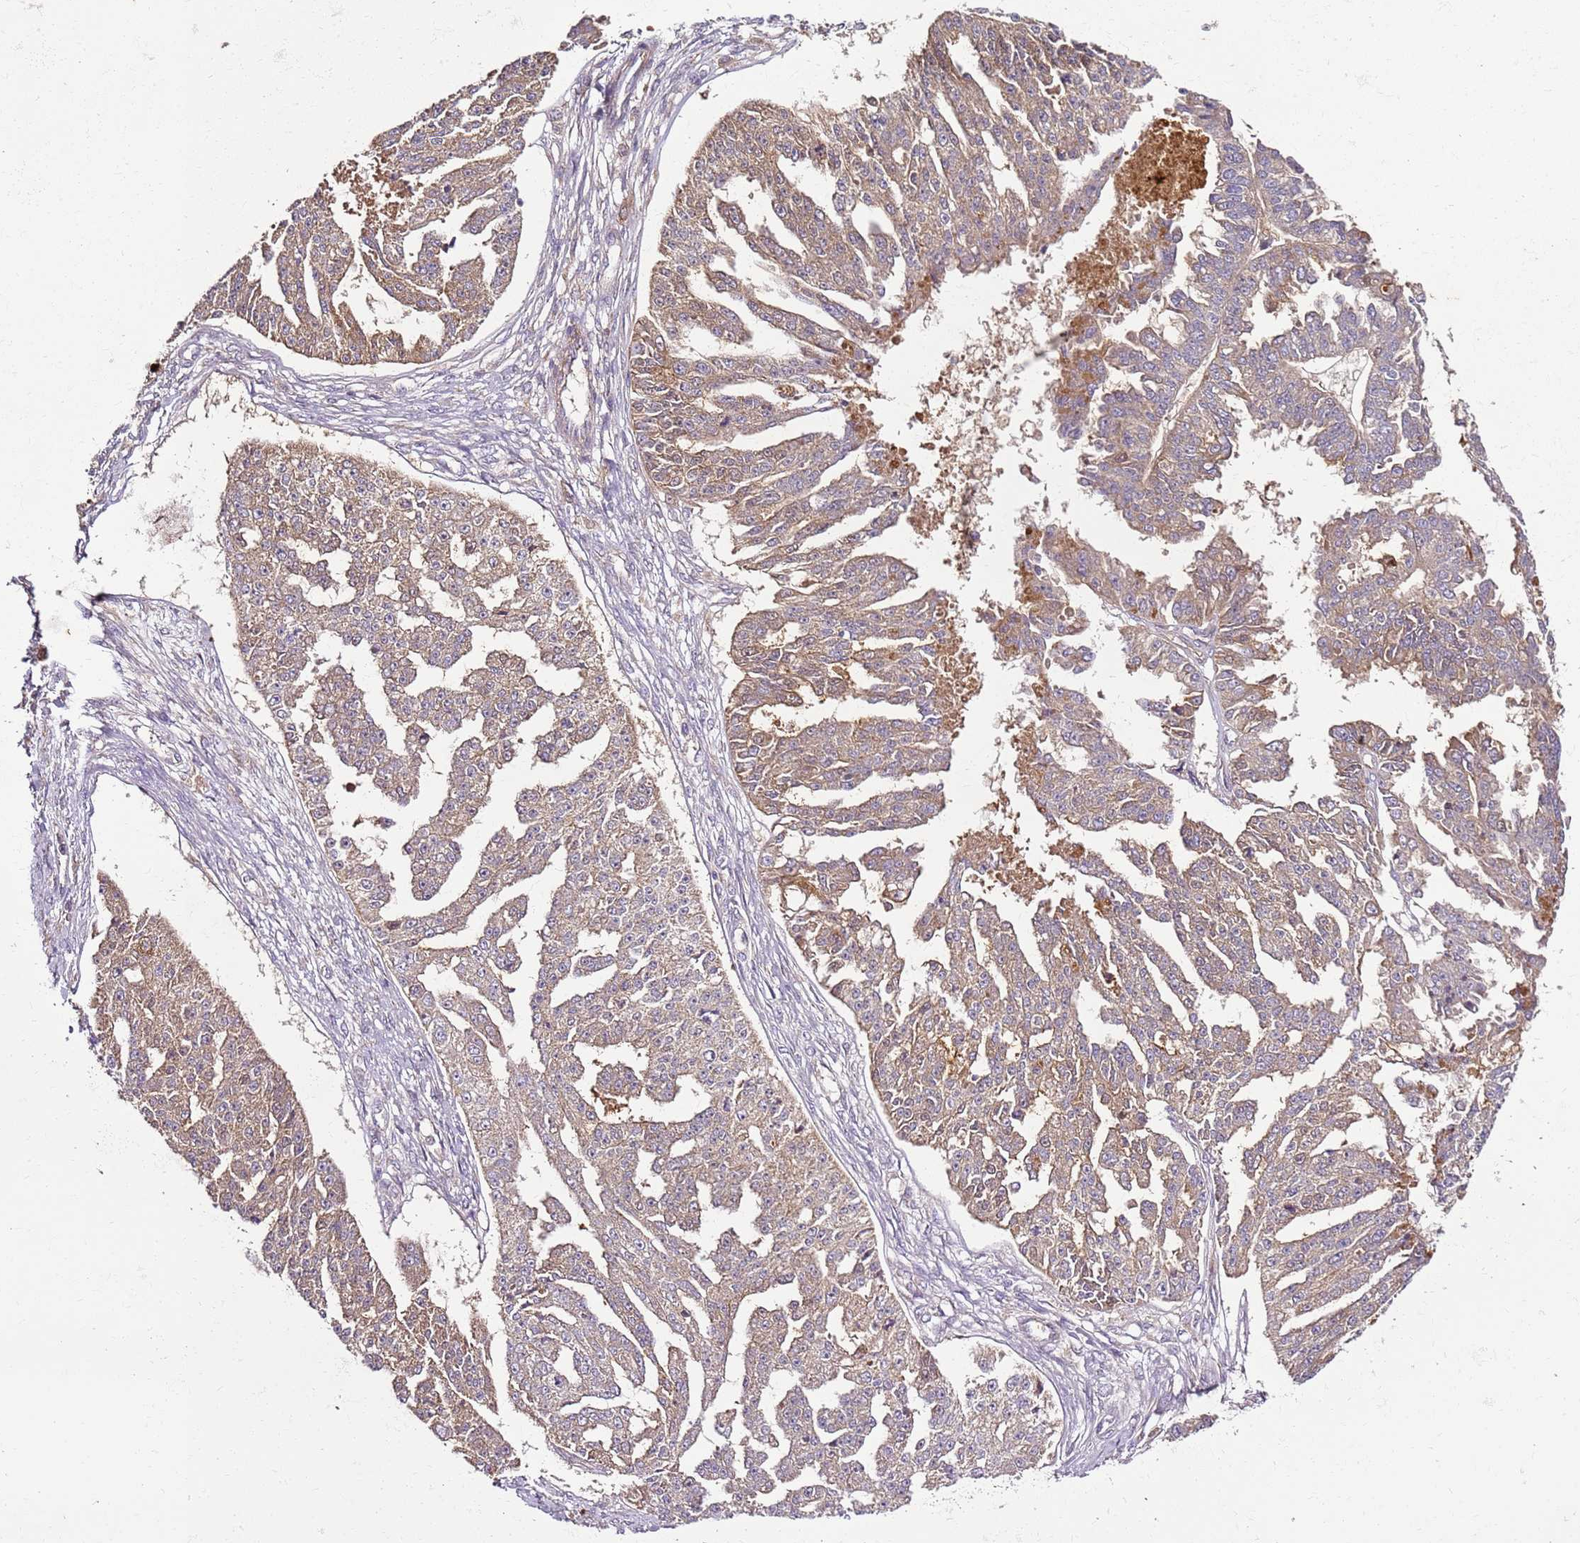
{"staining": {"intensity": "weak", "quantity": "25%-75%", "location": "cytoplasmic/membranous"}, "tissue": "ovarian cancer", "cell_type": "Tumor cells", "image_type": "cancer", "snomed": [{"axis": "morphology", "description": "Cystadenocarcinoma, serous, NOS"}, {"axis": "topography", "description": "Ovary"}], "caption": "Immunohistochemical staining of ovarian cancer displays low levels of weak cytoplasmic/membranous protein positivity in about 25%-75% of tumor cells.", "gene": "KRTAP21-3", "patient": {"sex": "female", "age": 58}}